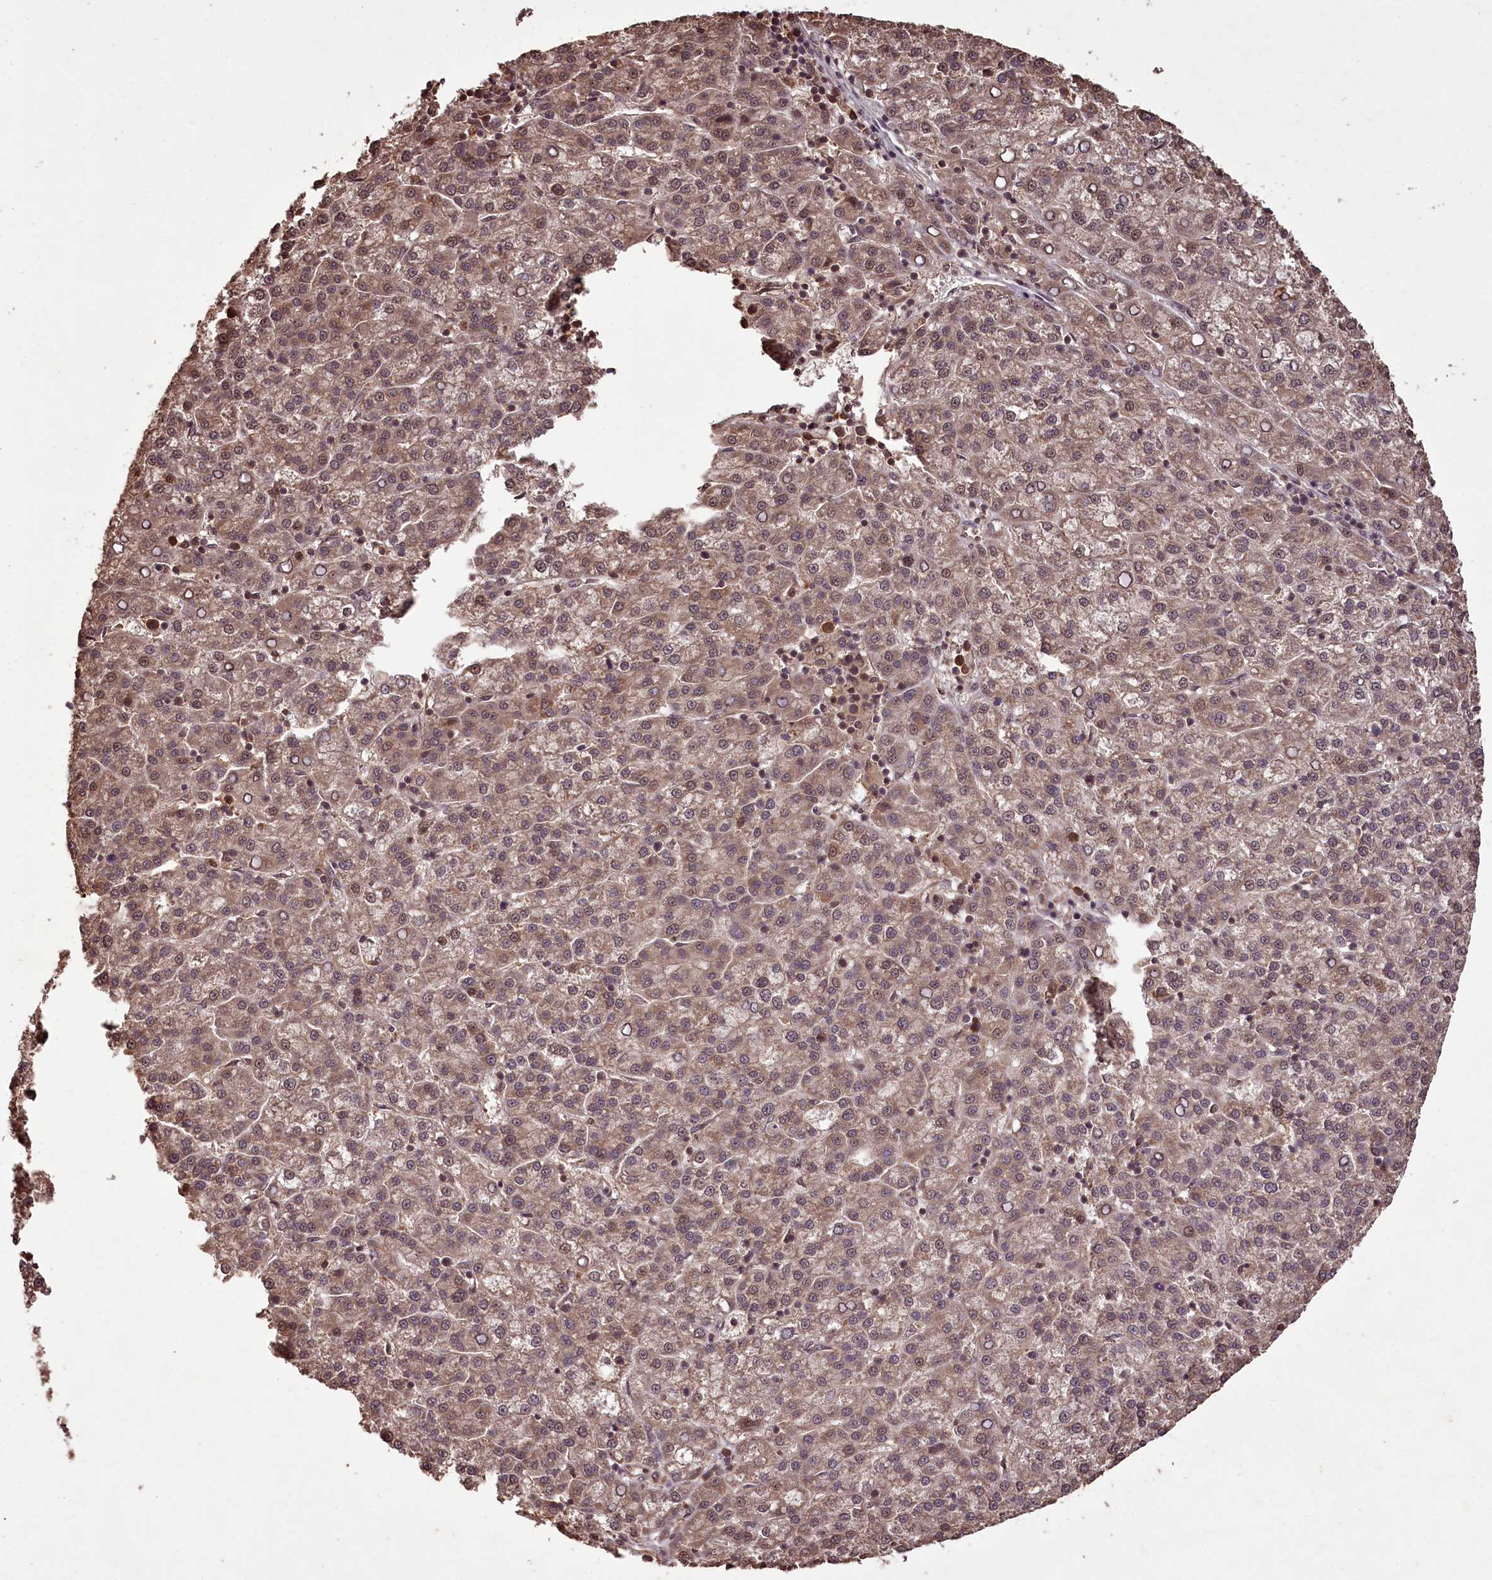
{"staining": {"intensity": "weak", "quantity": ">75%", "location": "cytoplasmic/membranous,nuclear"}, "tissue": "liver cancer", "cell_type": "Tumor cells", "image_type": "cancer", "snomed": [{"axis": "morphology", "description": "Carcinoma, Hepatocellular, NOS"}, {"axis": "topography", "description": "Liver"}], "caption": "Weak cytoplasmic/membranous and nuclear expression is identified in approximately >75% of tumor cells in liver cancer.", "gene": "NPRL2", "patient": {"sex": "female", "age": 58}}